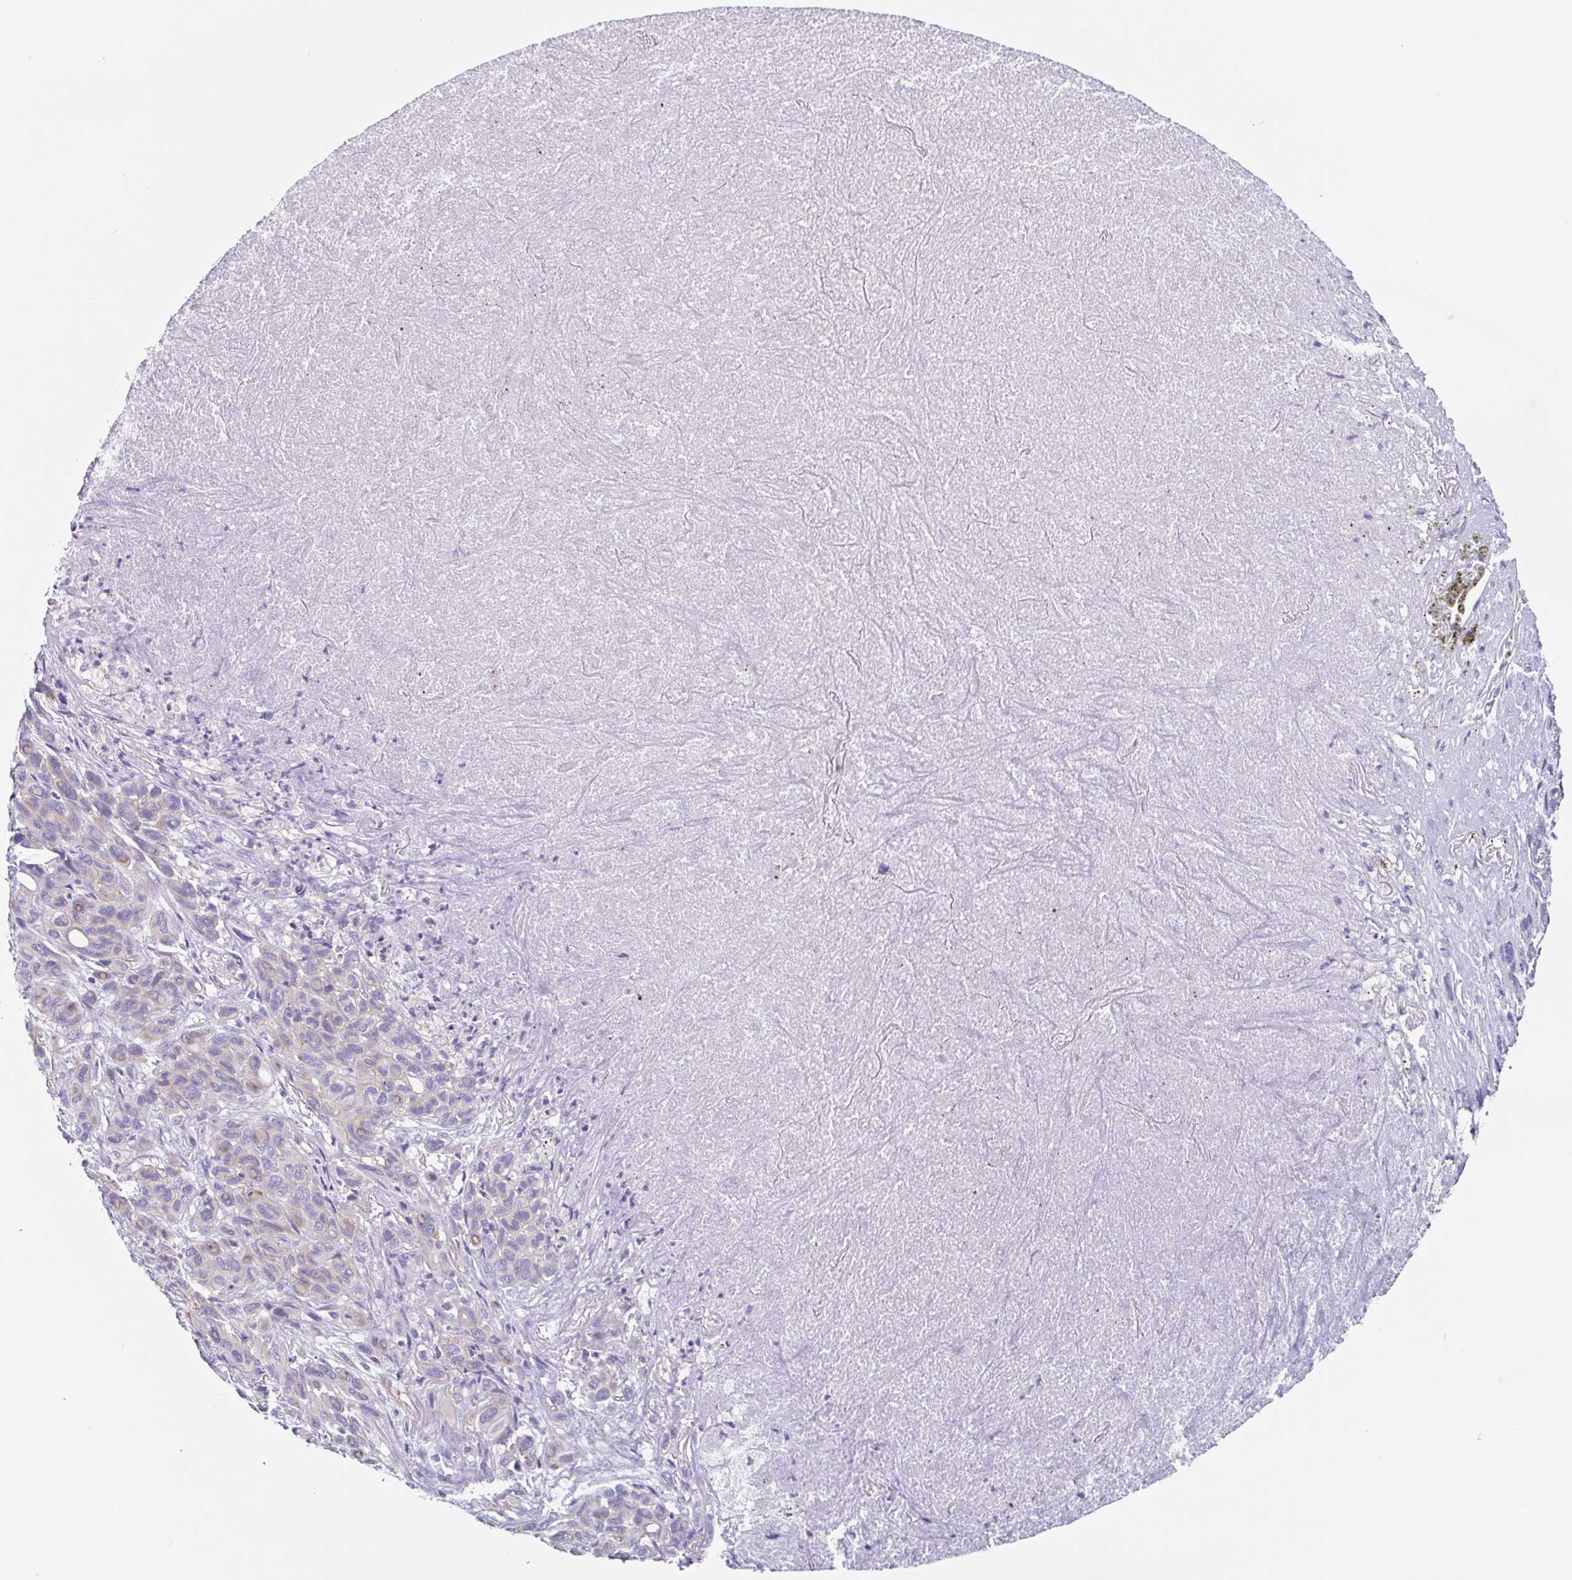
{"staining": {"intensity": "negative", "quantity": "none", "location": "none"}, "tissue": "melanoma", "cell_type": "Tumor cells", "image_type": "cancer", "snomed": [{"axis": "morphology", "description": "Malignant melanoma, Metastatic site"}, {"axis": "topography", "description": "Lung"}], "caption": "There is no significant positivity in tumor cells of malignant melanoma (metastatic site).", "gene": "LENG9", "patient": {"sex": "male", "age": 48}}